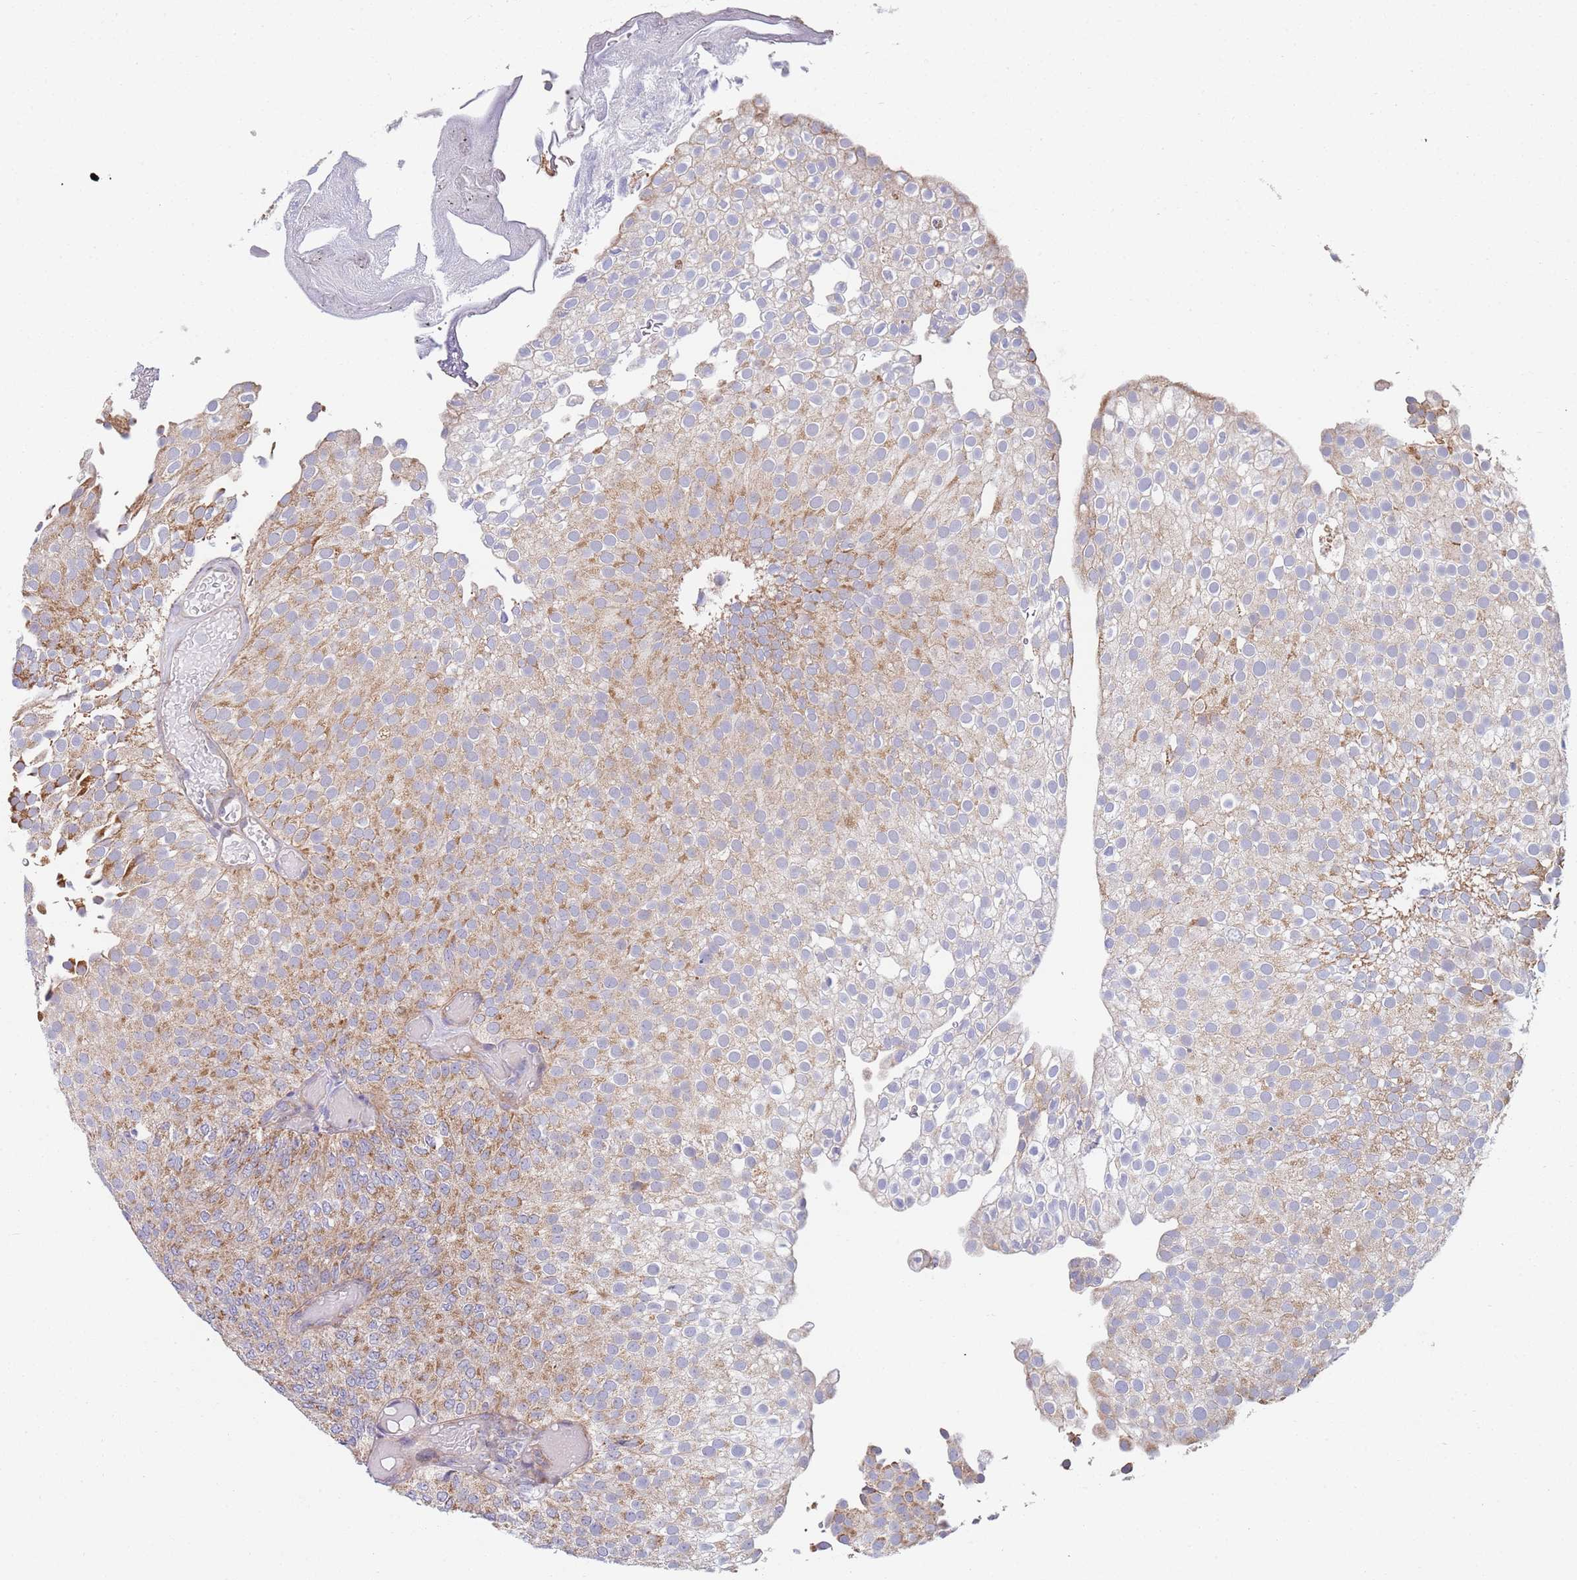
{"staining": {"intensity": "moderate", "quantity": "25%-75%", "location": "cytoplasmic/membranous"}, "tissue": "urothelial cancer", "cell_type": "Tumor cells", "image_type": "cancer", "snomed": [{"axis": "morphology", "description": "Urothelial carcinoma, Low grade"}, {"axis": "topography", "description": "Urinary bladder"}], "caption": "Urothelial cancer tissue demonstrates moderate cytoplasmic/membranous positivity in approximately 25%-75% of tumor cells", "gene": "PWWP3A", "patient": {"sex": "male", "age": 78}}